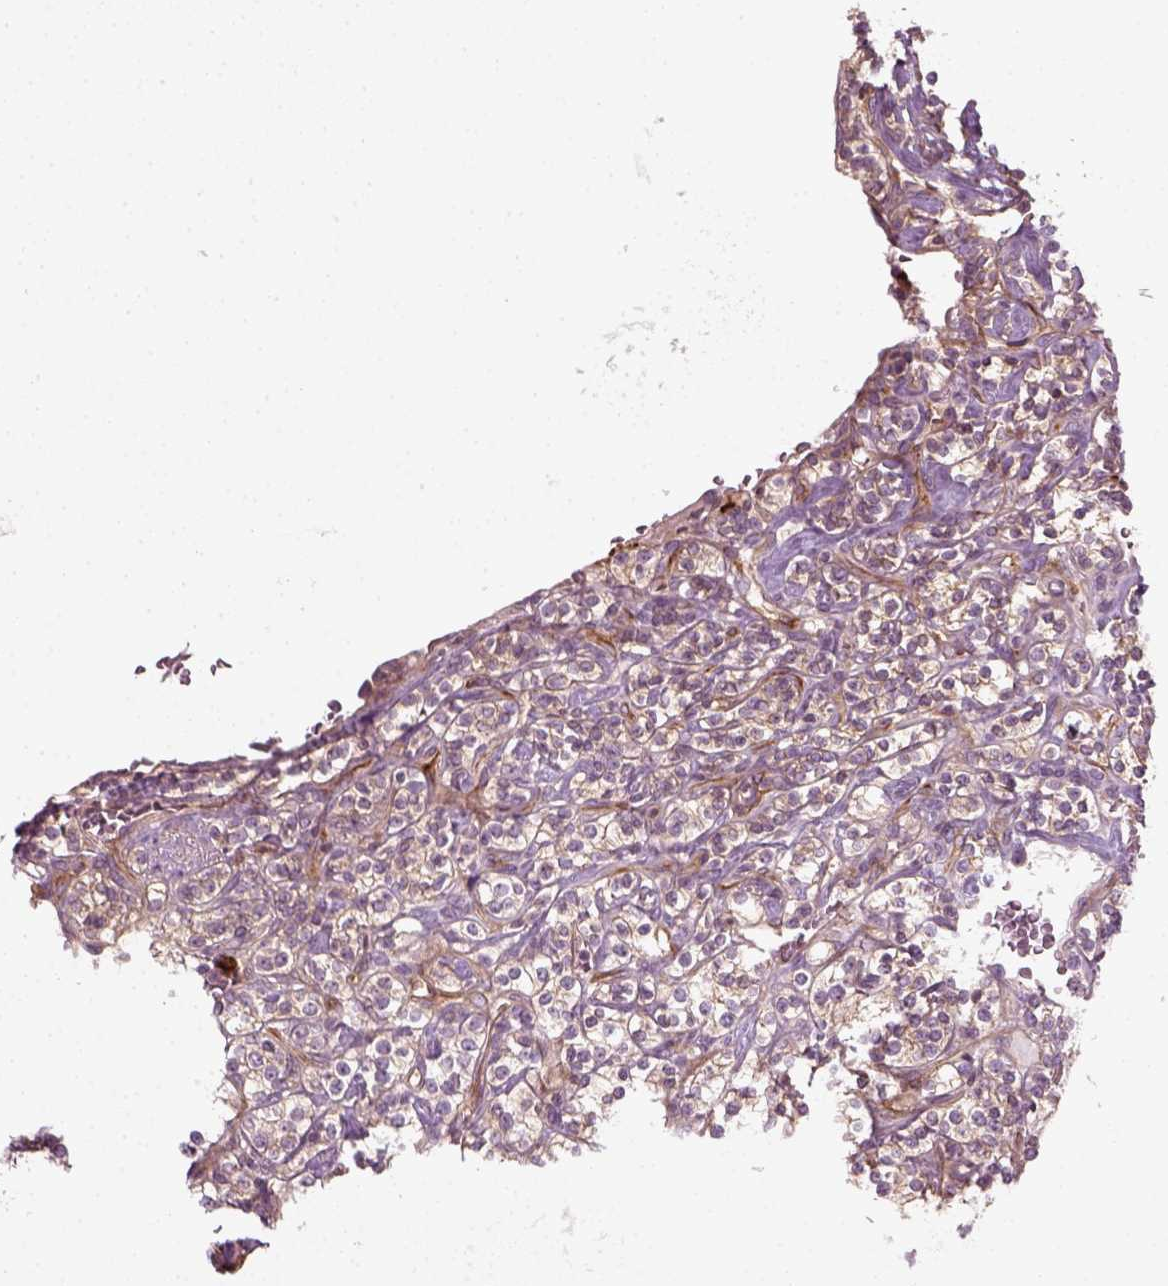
{"staining": {"intensity": "negative", "quantity": "none", "location": "none"}, "tissue": "renal cancer", "cell_type": "Tumor cells", "image_type": "cancer", "snomed": [{"axis": "morphology", "description": "Adenocarcinoma, NOS"}, {"axis": "topography", "description": "Kidney"}], "caption": "DAB immunohistochemical staining of renal adenocarcinoma reveals no significant expression in tumor cells. The staining was performed using DAB to visualize the protein expression in brown, while the nuclei were stained in blue with hematoxylin (Magnification: 20x).", "gene": "NPTN", "patient": {"sex": "male", "age": 77}}